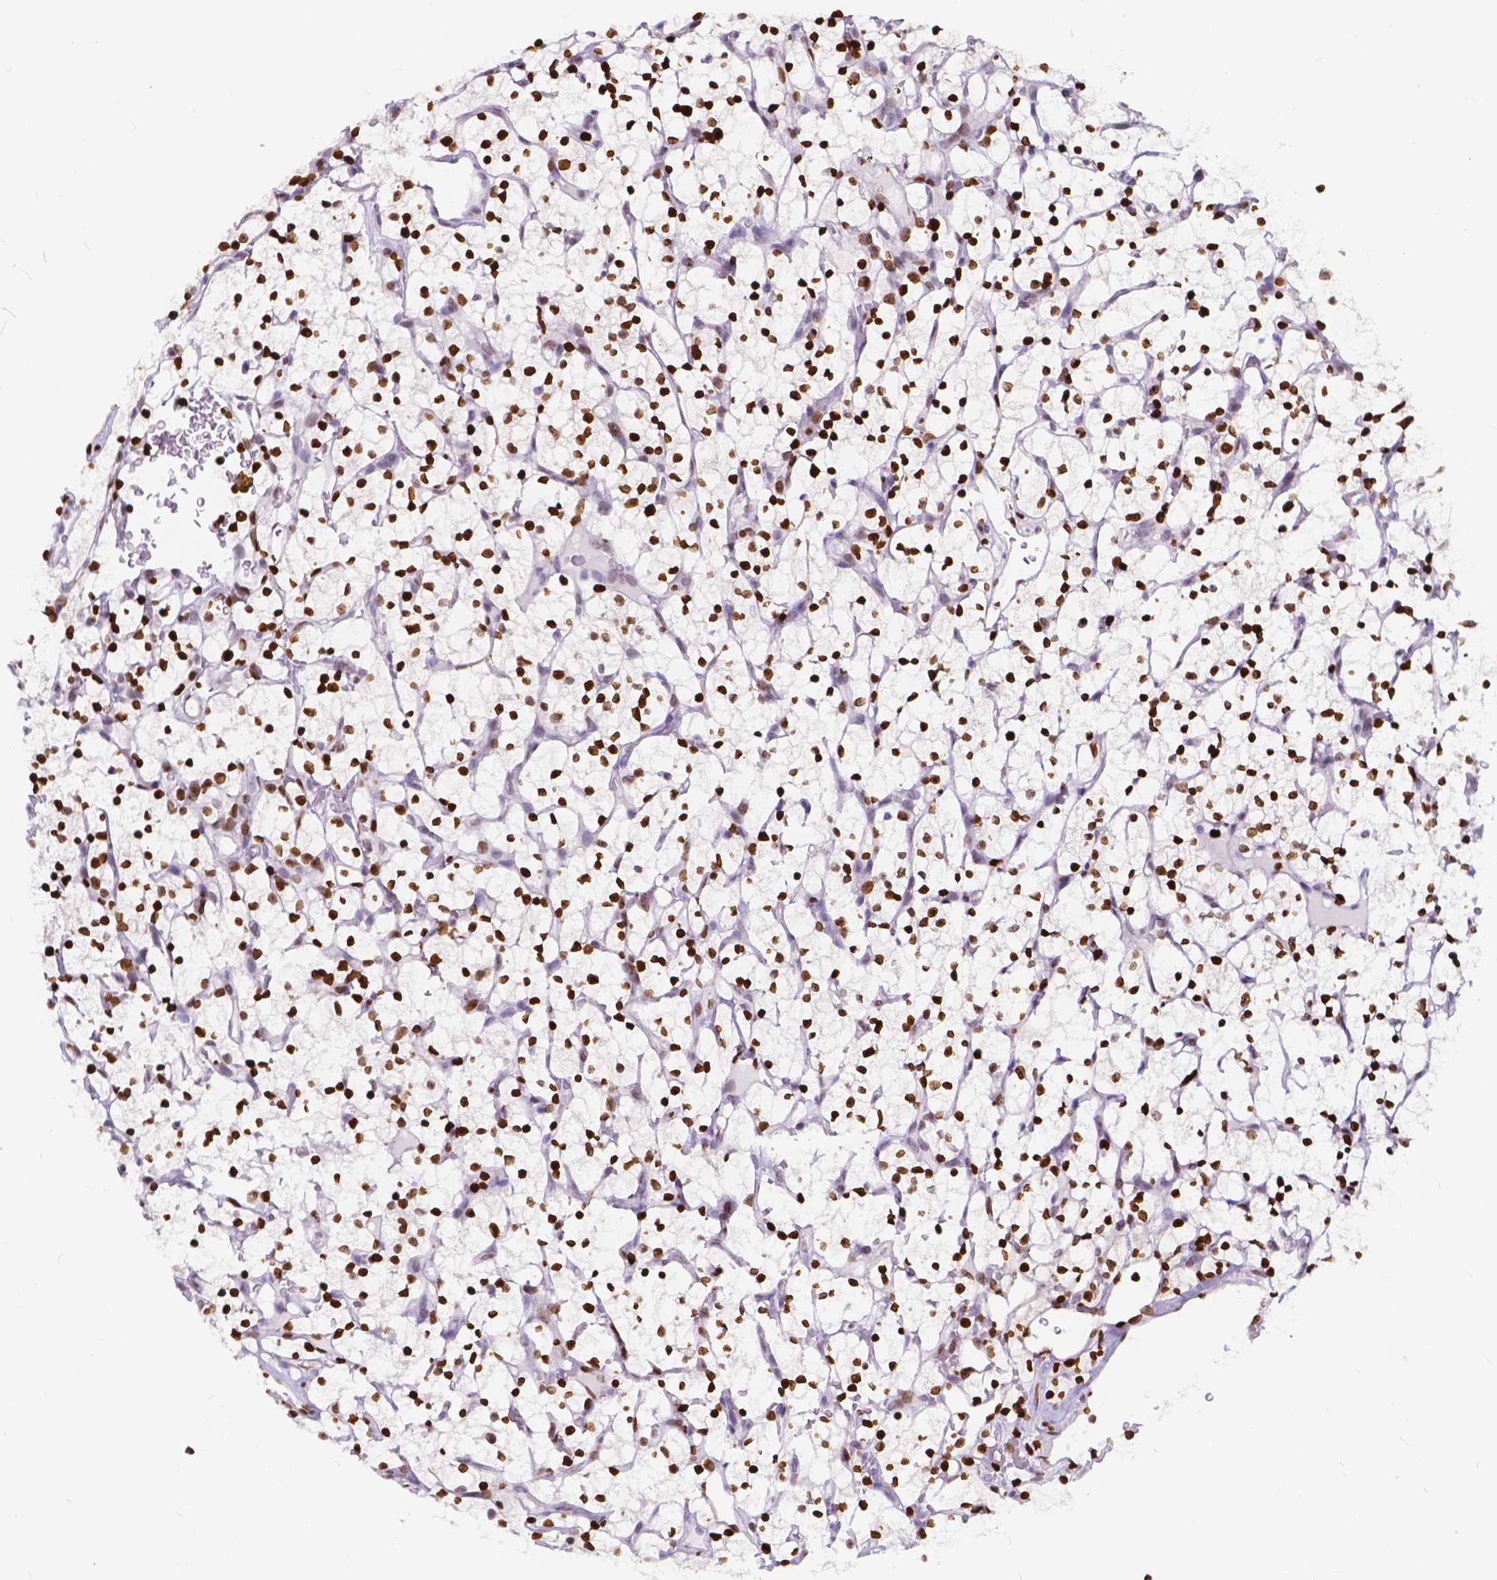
{"staining": {"intensity": "strong", "quantity": ">75%", "location": "nuclear"}, "tissue": "renal cancer", "cell_type": "Tumor cells", "image_type": "cancer", "snomed": [{"axis": "morphology", "description": "Adenocarcinoma, NOS"}, {"axis": "topography", "description": "Kidney"}], "caption": "Human adenocarcinoma (renal) stained with a protein marker reveals strong staining in tumor cells.", "gene": "CBY3", "patient": {"sex": "female", "age": 64}}